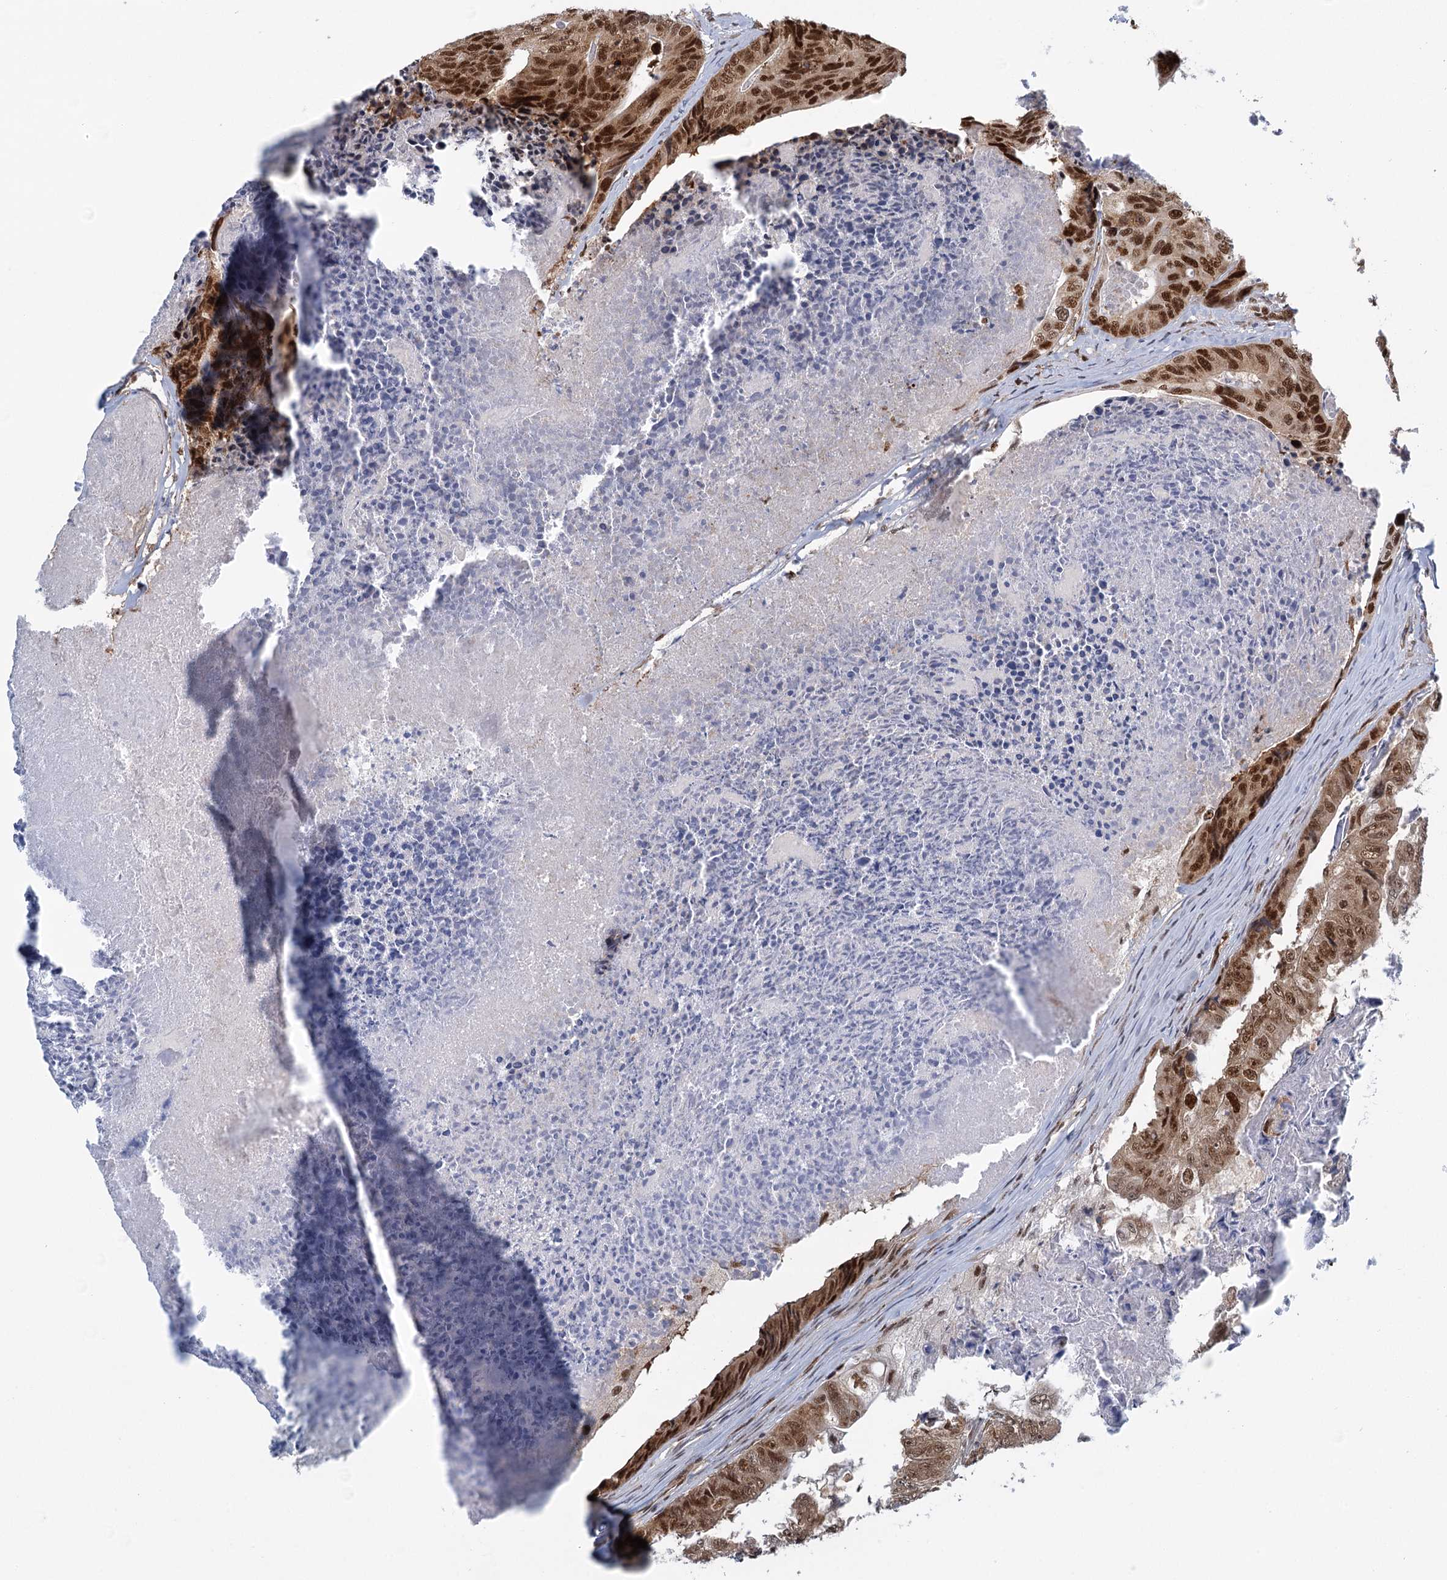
{"staining": {"intensity": "strong", "quantity": ">75%", "location": "cytoplasmic/membranous,nuclear"}, "tissue": "colorectal cancer", "cell_type": "Tumor cells", "image_type": "cancer", "snomed": [{"axis": "morphology", "description": "Adenocarcinoma, NOS"}, {"axis": "topography", "description": "Colon"}], "caption": "Immunohistochemical staining of human colorectal adenocarcinoma demonstrates high levels of strong cytoplasmic/membranous and nuclear positivity in about >75% of tumor cells. The staining is performed using DAB brown chromogen to label protein expression. The nuclei are counter-stained blue using hematoxylin.", "gene": "GPATCH11", "patient": {"sex": "female", "age": 67}}